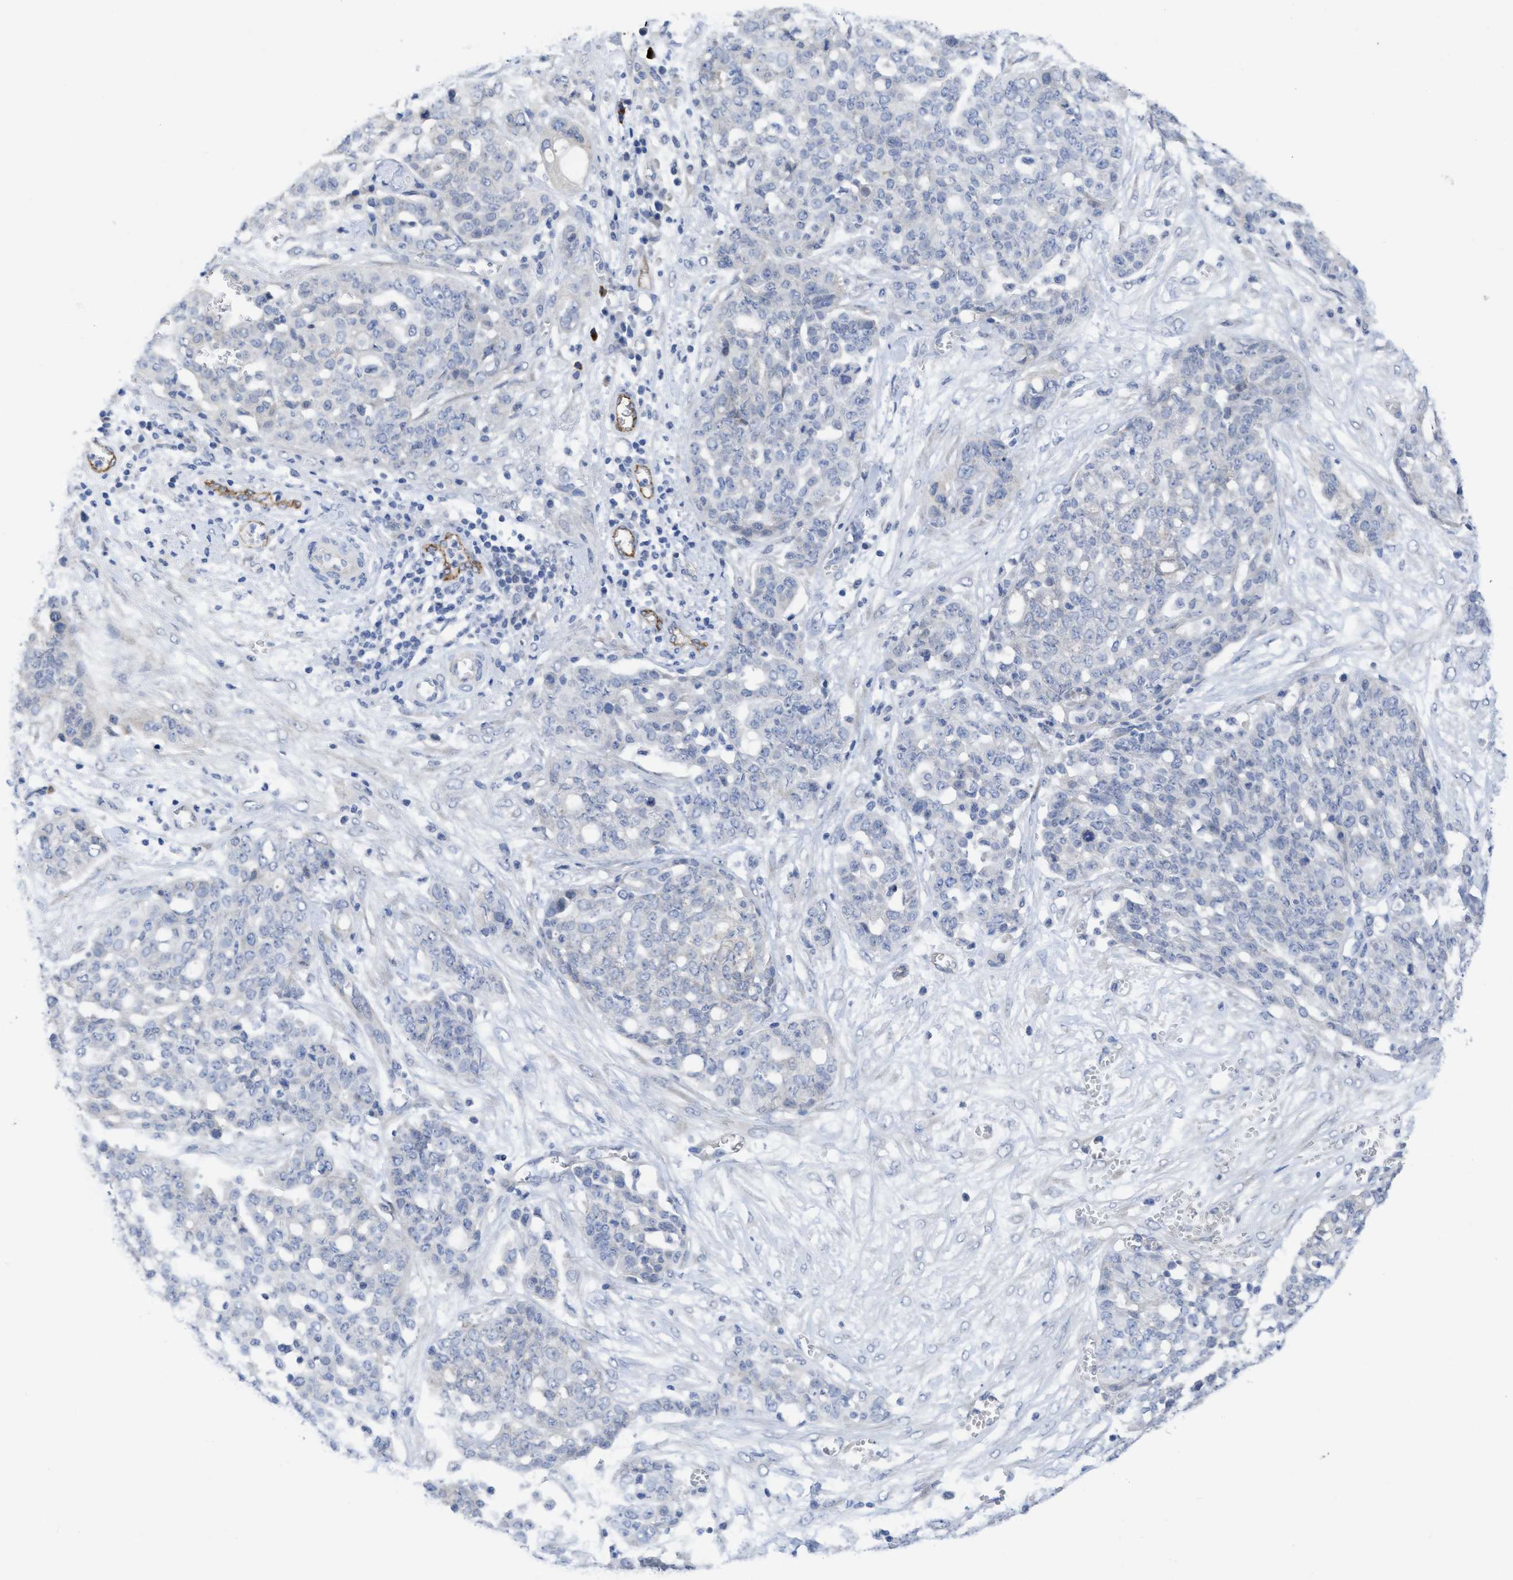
{"staining": {"intensity": "negative", "quantity": "none", "location": "none"}, "tissue": "ovarian cancer", "cell_type": "Tumor cells", "image_type": "cancer", "snomed": [{"axis": "morphology", "description": "Cystadenocarcinoma, serous, NOS"}, {"axis": "topography", "description": "Soft tissue"}, {"axis": "topography", "description": "Ovary"}], "caption": "Immunohistochemical staining of human serous cystadenocarcinoma (ovarian) displays no significant positivity in tumor cells.", "gene": "ACKR1", "patient": {"sex": "female", "age": 57}}